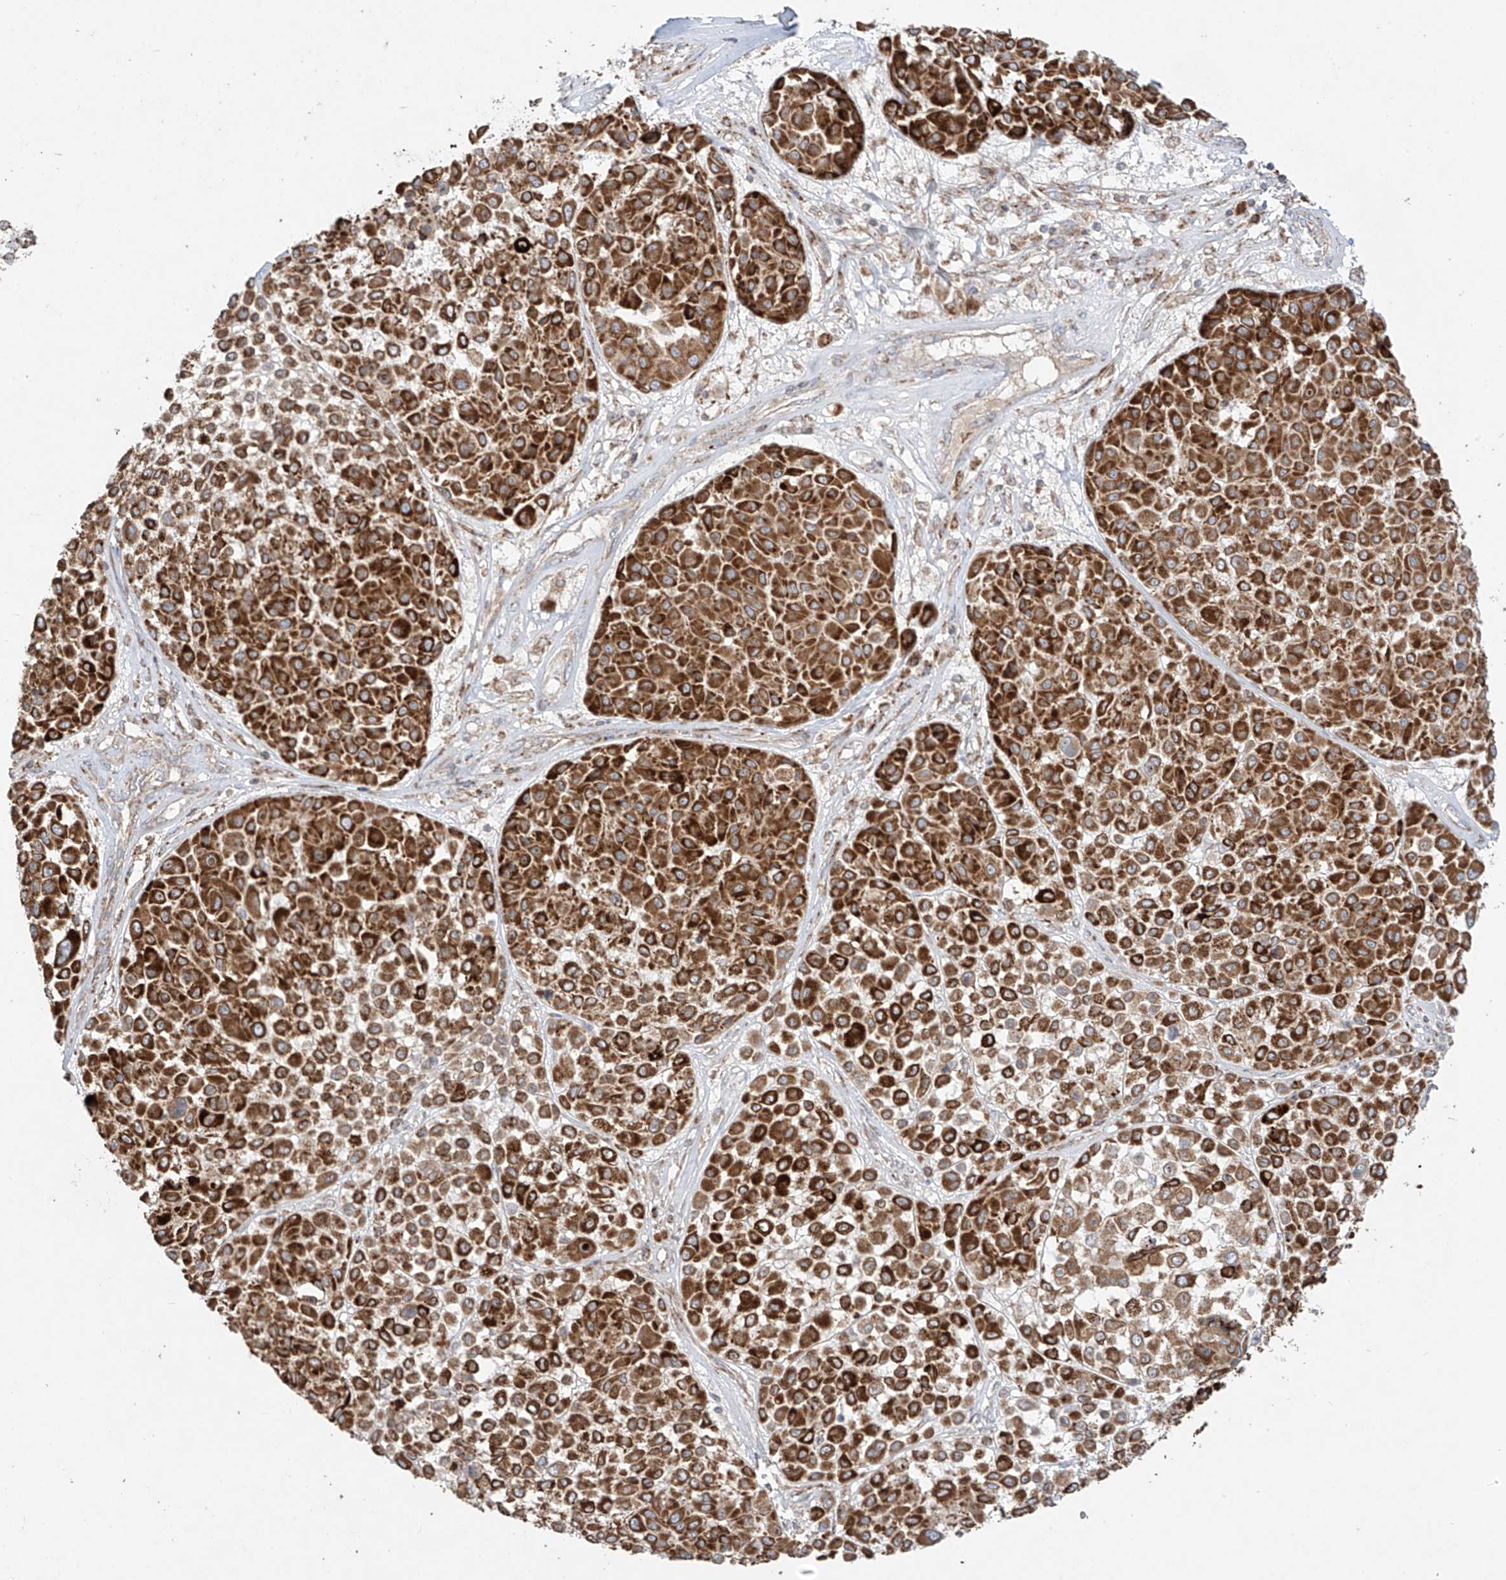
{"staining": {"intensity": "strong", "quantity": ">75%", "location": "cytoplasmic/membranous"}, "tissue": "melanoma", "cell_type": "Tumor cells", "image_type": "cancer", "snomed": [{"axis": "morphology", "description": "Malignant melanoma, Metastatic site"}, {"axis": "topography", "description": "Soft tissue"}], "caption": "About >75% of tumor cells in human melanoma display strong cytoplasmic/membranous protein staining as visualized by brown immunohistochemical staining.", "gene": "COLGALT2", "patient": {"sex": "male", "age": 41}}